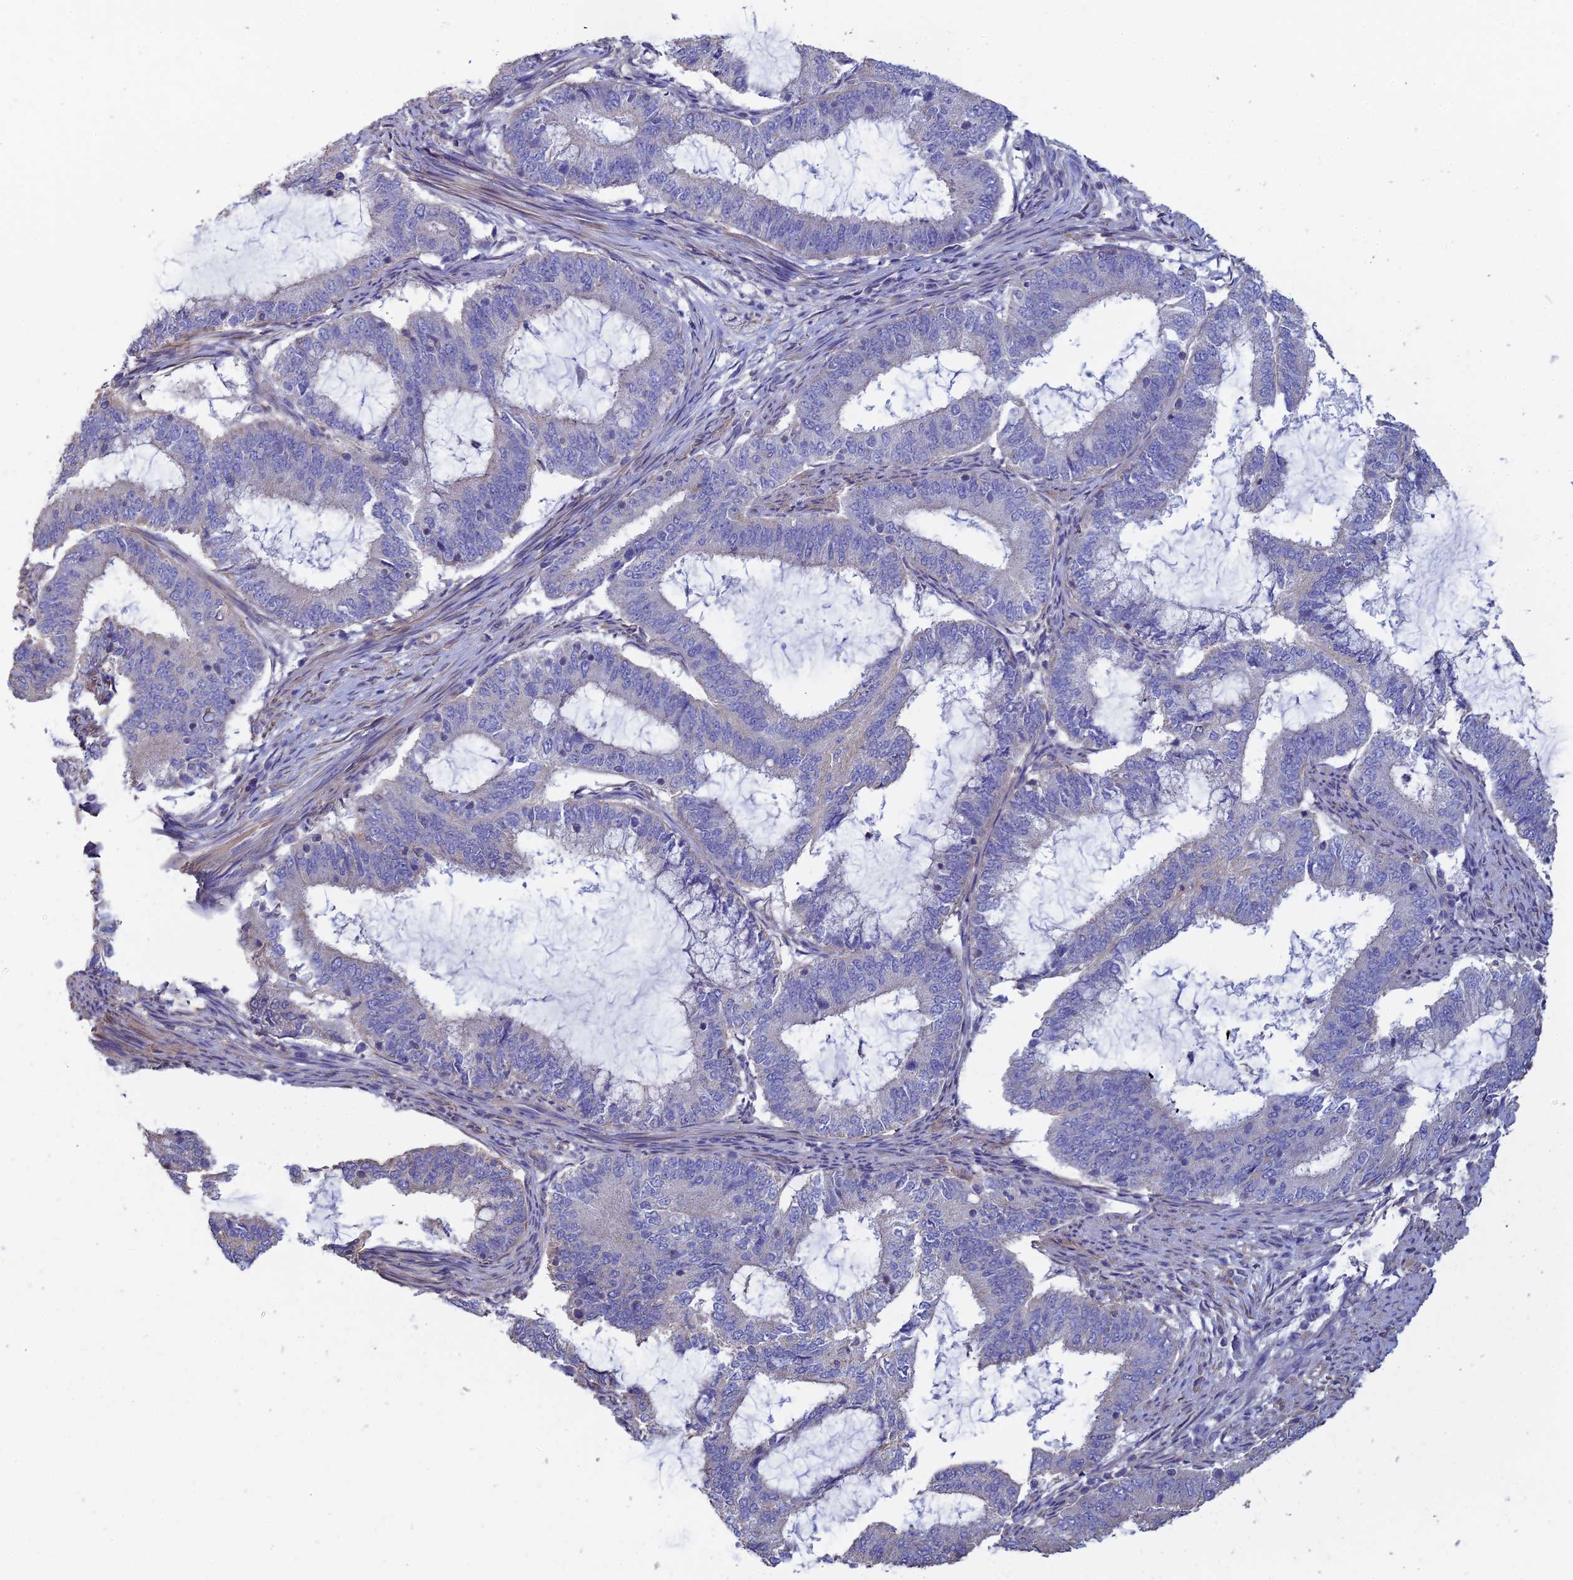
{"staining": {"intensity": "negative", "quantity": "none", "location": "none"}, "tissue": "endometrial cancer", "cell_type": "Tumor cells", "image_type": "cancer", "snomed": [{"axis": "morphology", "description": "Adenocarcinoma, NOS"}, {"axis": "topography", "description": "Endometrium"}], "caption": "Photomicrograph shows no protein expression in tumor cells of adenocarcinoma (endometrial) tissue.", "gene": "PCDHA5", "patient": {"sex": "female", "age": 51}}